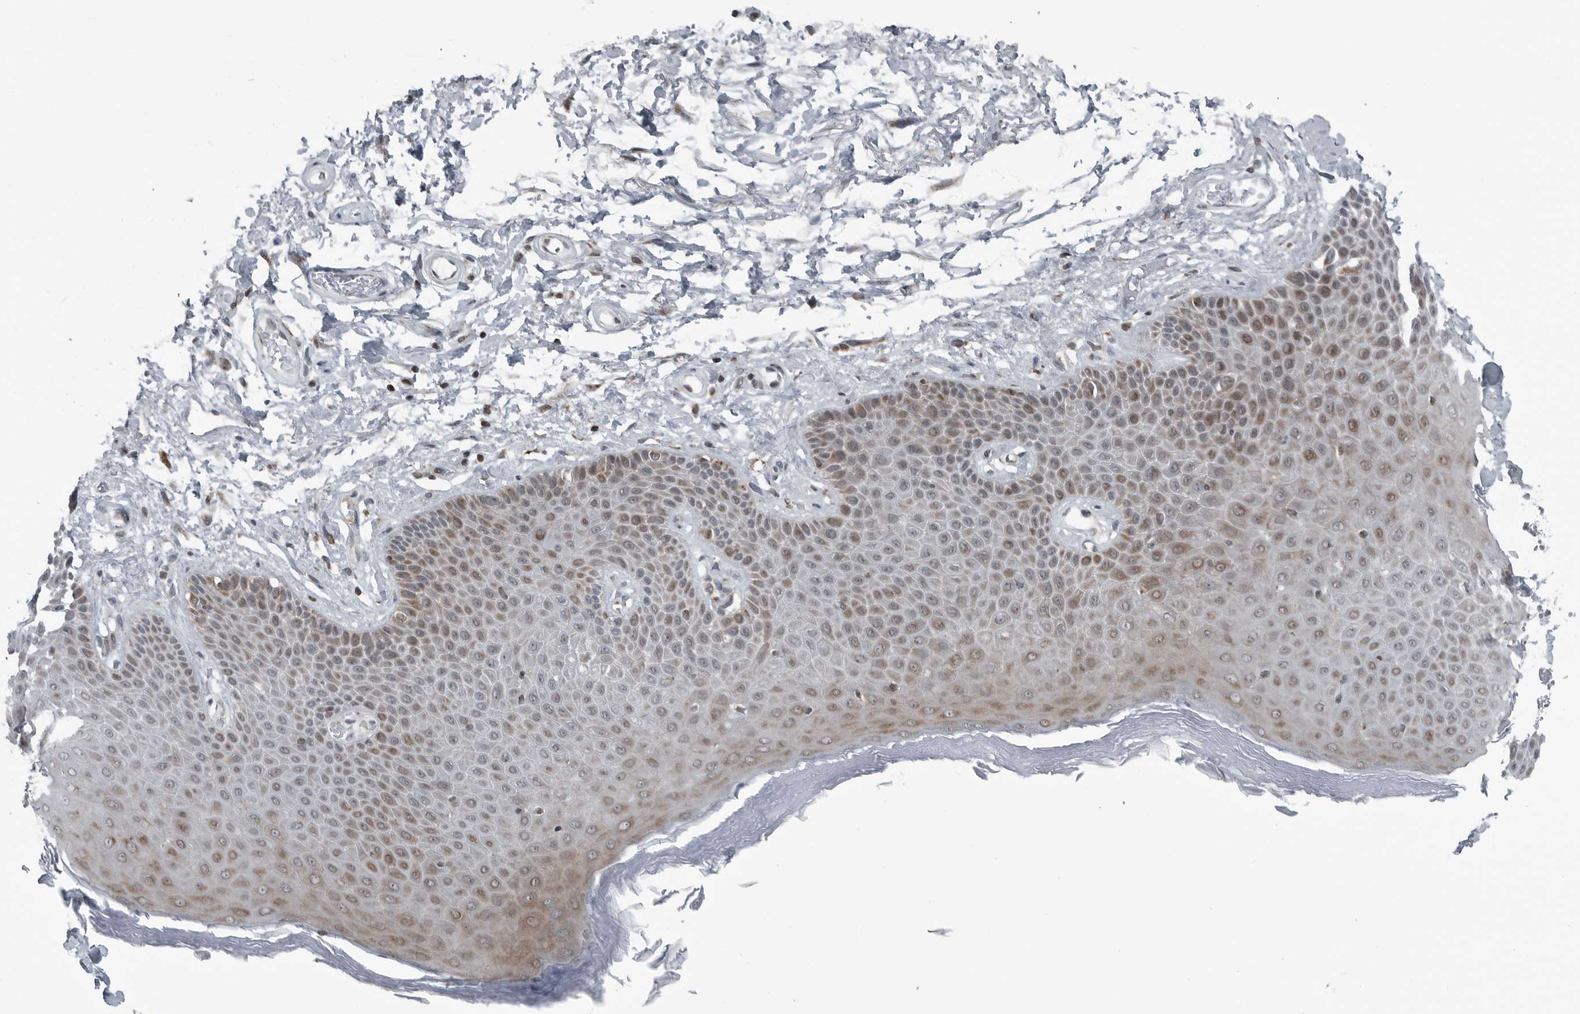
{"staining": {"intensity": "moderate", "quantity": "25%-75%", "location": "cytoplasmic/membranous"}, "tissue": "skin", "cell_type": "Epidermal cells", "image_type": "normal", "snomed": [{"axis": "morphology", "description": "Normal tissue, NOS"}, {"axis": "topography", "description": "Anal"}], "caption": "Moderate cytoplasmic/membranous staining is identified in approximately 25%-75% of epidermal cells in benign skin.", "gene": "GAK", "patient": {"sex": "male", "age": 74}}